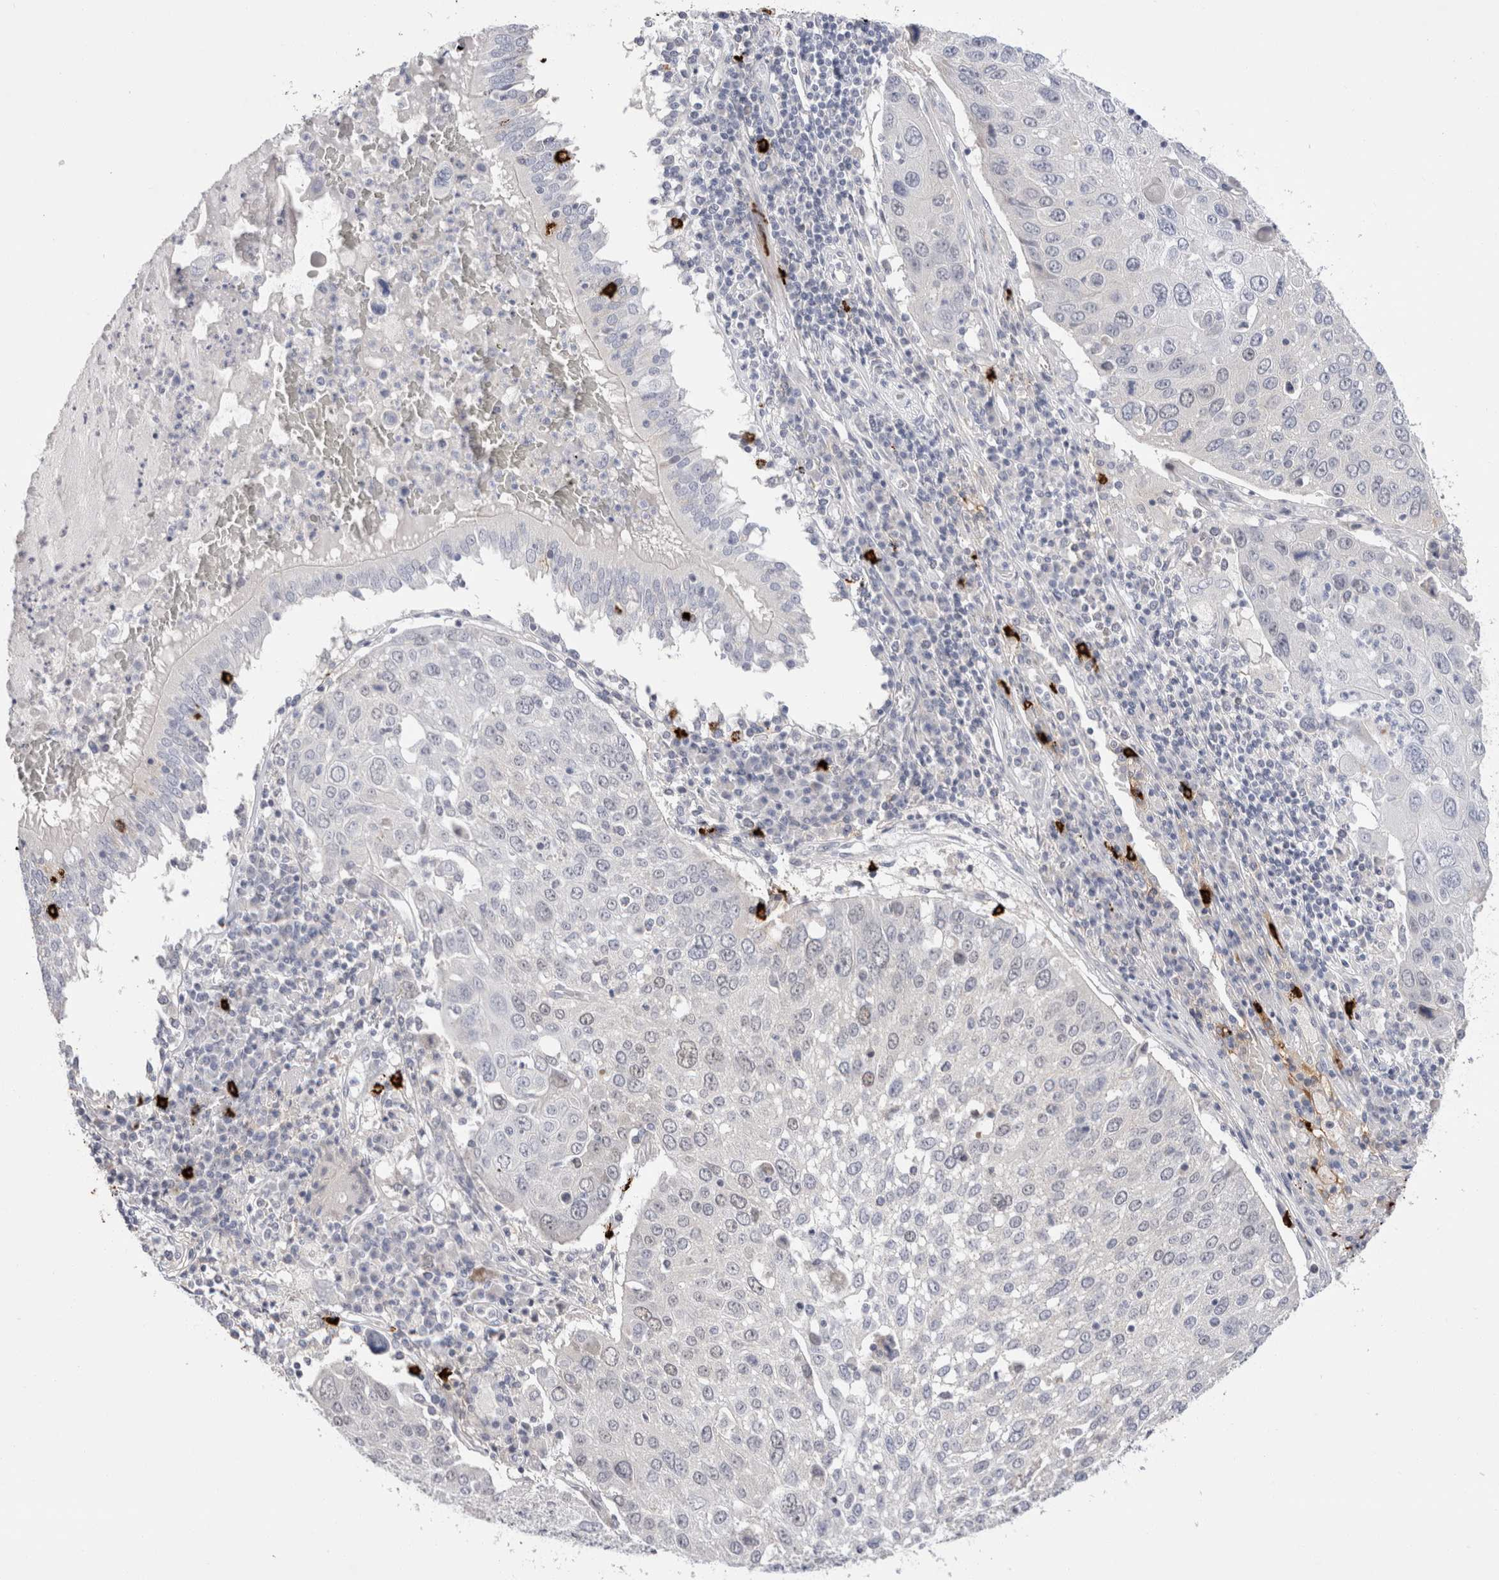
{"staining": {"intensity": "negative", "quantity": "none", "location": "none"}, "tissue": "lung cancer", "cell_type": "Tumor cells", "image_type": "cancer", "snomed": [{"axis": "morphology", "description": "Squamous cell carcinoma, NOS"}, {"axis": "topography", "description": "Lung"}], "caption": "This is a image of immunohistochemistry staining of squamous cell carcinoma (lung), which shows no positivity in tumor cells.", "gene": "SPINK2", "patient": {"sex": "male", "age": 65}}